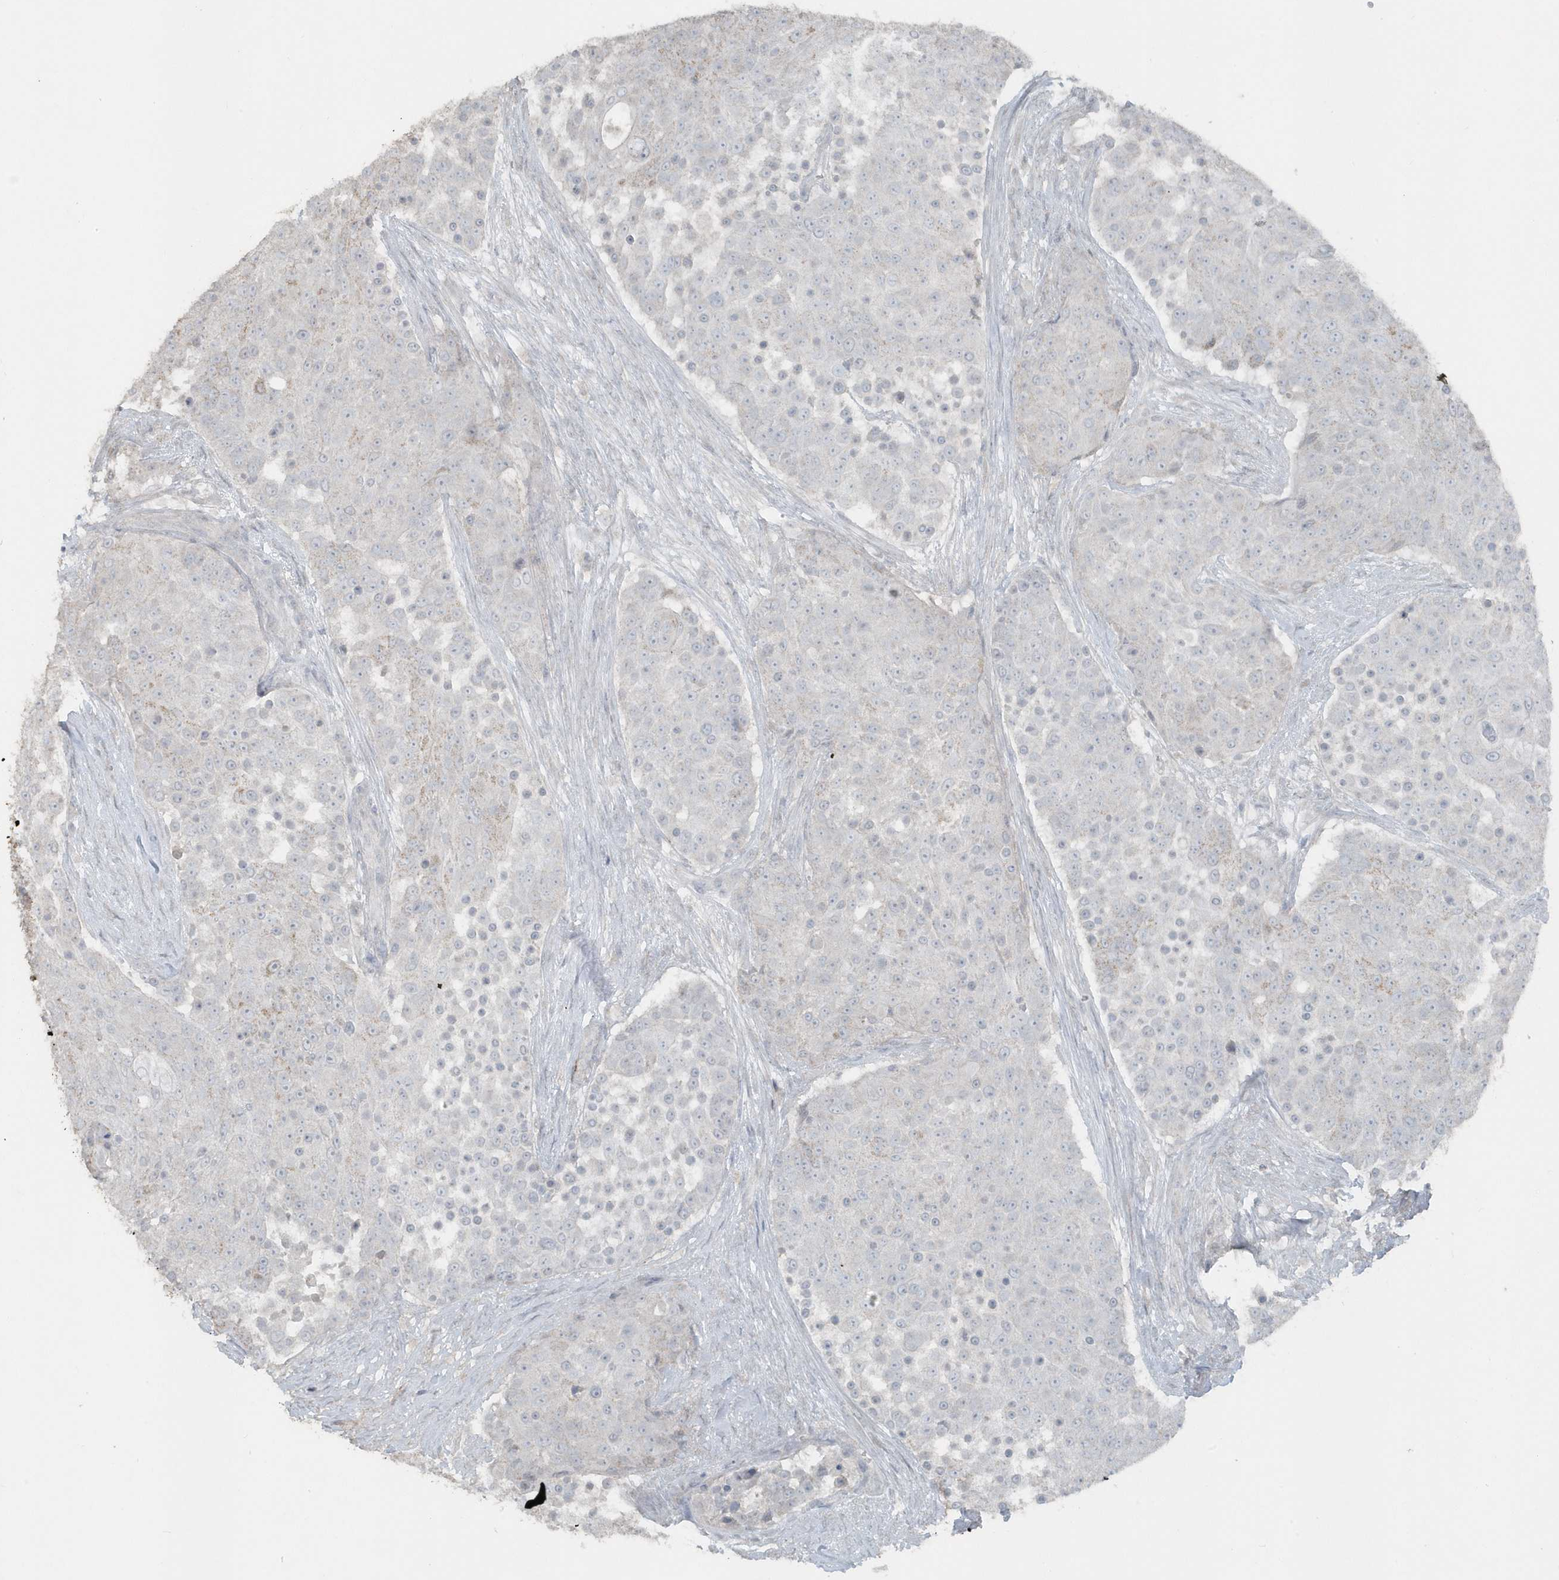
{"staining": {"intensity": "negative", "quantity": "none", "location": "none"}, "tissue": "urothelial cancer", "cell_type": "Tumor cells", "image_type": "cancer", "snomed": [{"axis": "morphology", "description": "Urothelial carcinoma, High grade"}, {"axis": "topography", "description": "Urinary bladder"}], "caption": "Micrograph shows no protein staining in tumor cells of urothelial cancer tissue.", "gene": "ACTC1", "patient": {"sex": "female", "age": 63}}